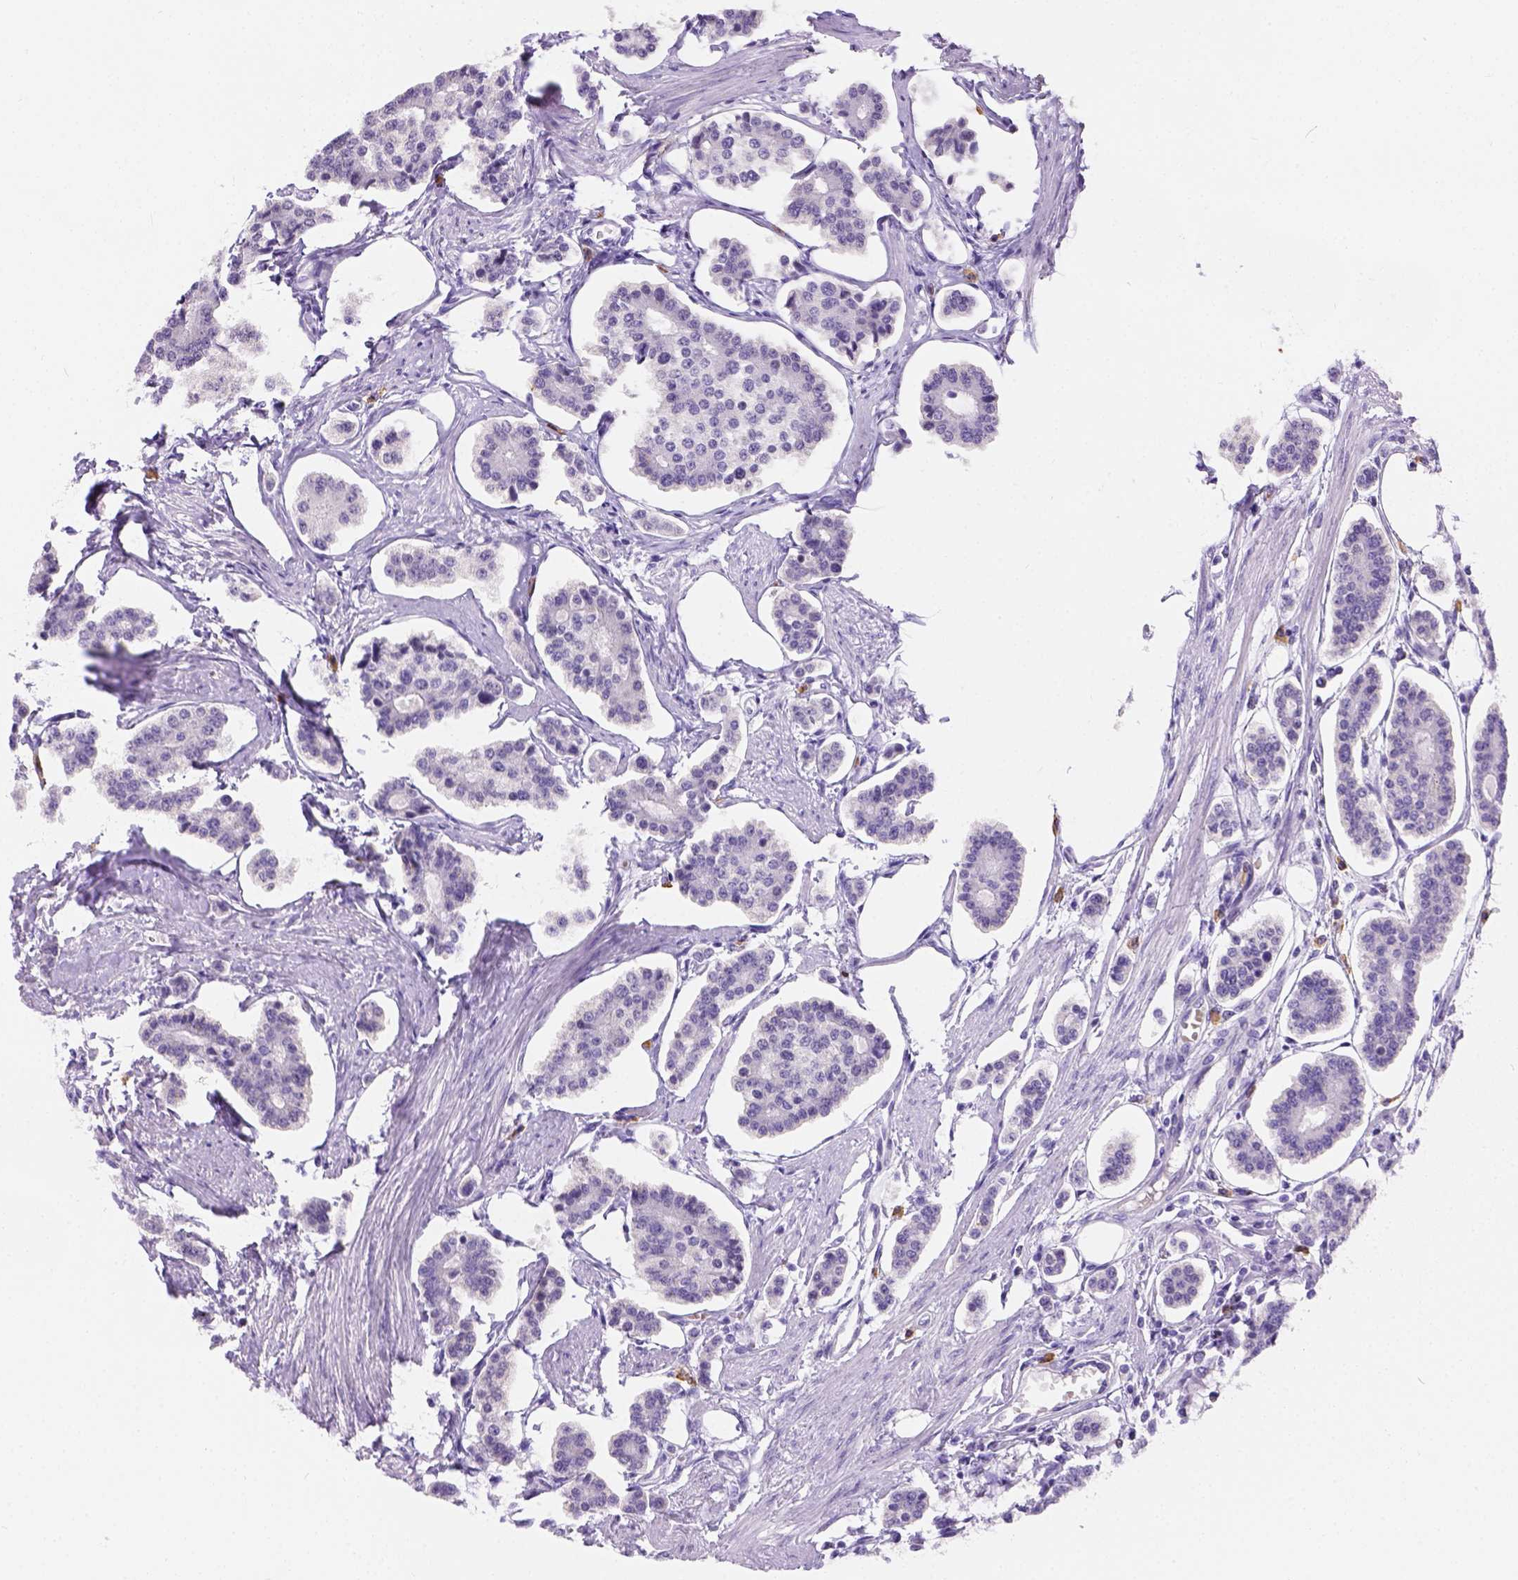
{"staining": {"intensity": "negative", "quantity": "none", "location": "none"}, "tissue": "carcinoid", "cell_type": "Tumor cells", "image_type": "cancer", "snomed": [{"axis": "morphology", "description": "Carcinoid, malignant, NOS"}, {"axis": "topography", "description": "Small intestine"}], "caption": "This is a photomicrograph of immunohistochemistry staining of carcinoid, which shows no staining in tumor cells. (DAB (3,3'-diaminobenzidine) immunohistochemistry (IHC), high magnification).", "gene": "PHF7", "patient": {"sex": "female", "age": 65}}